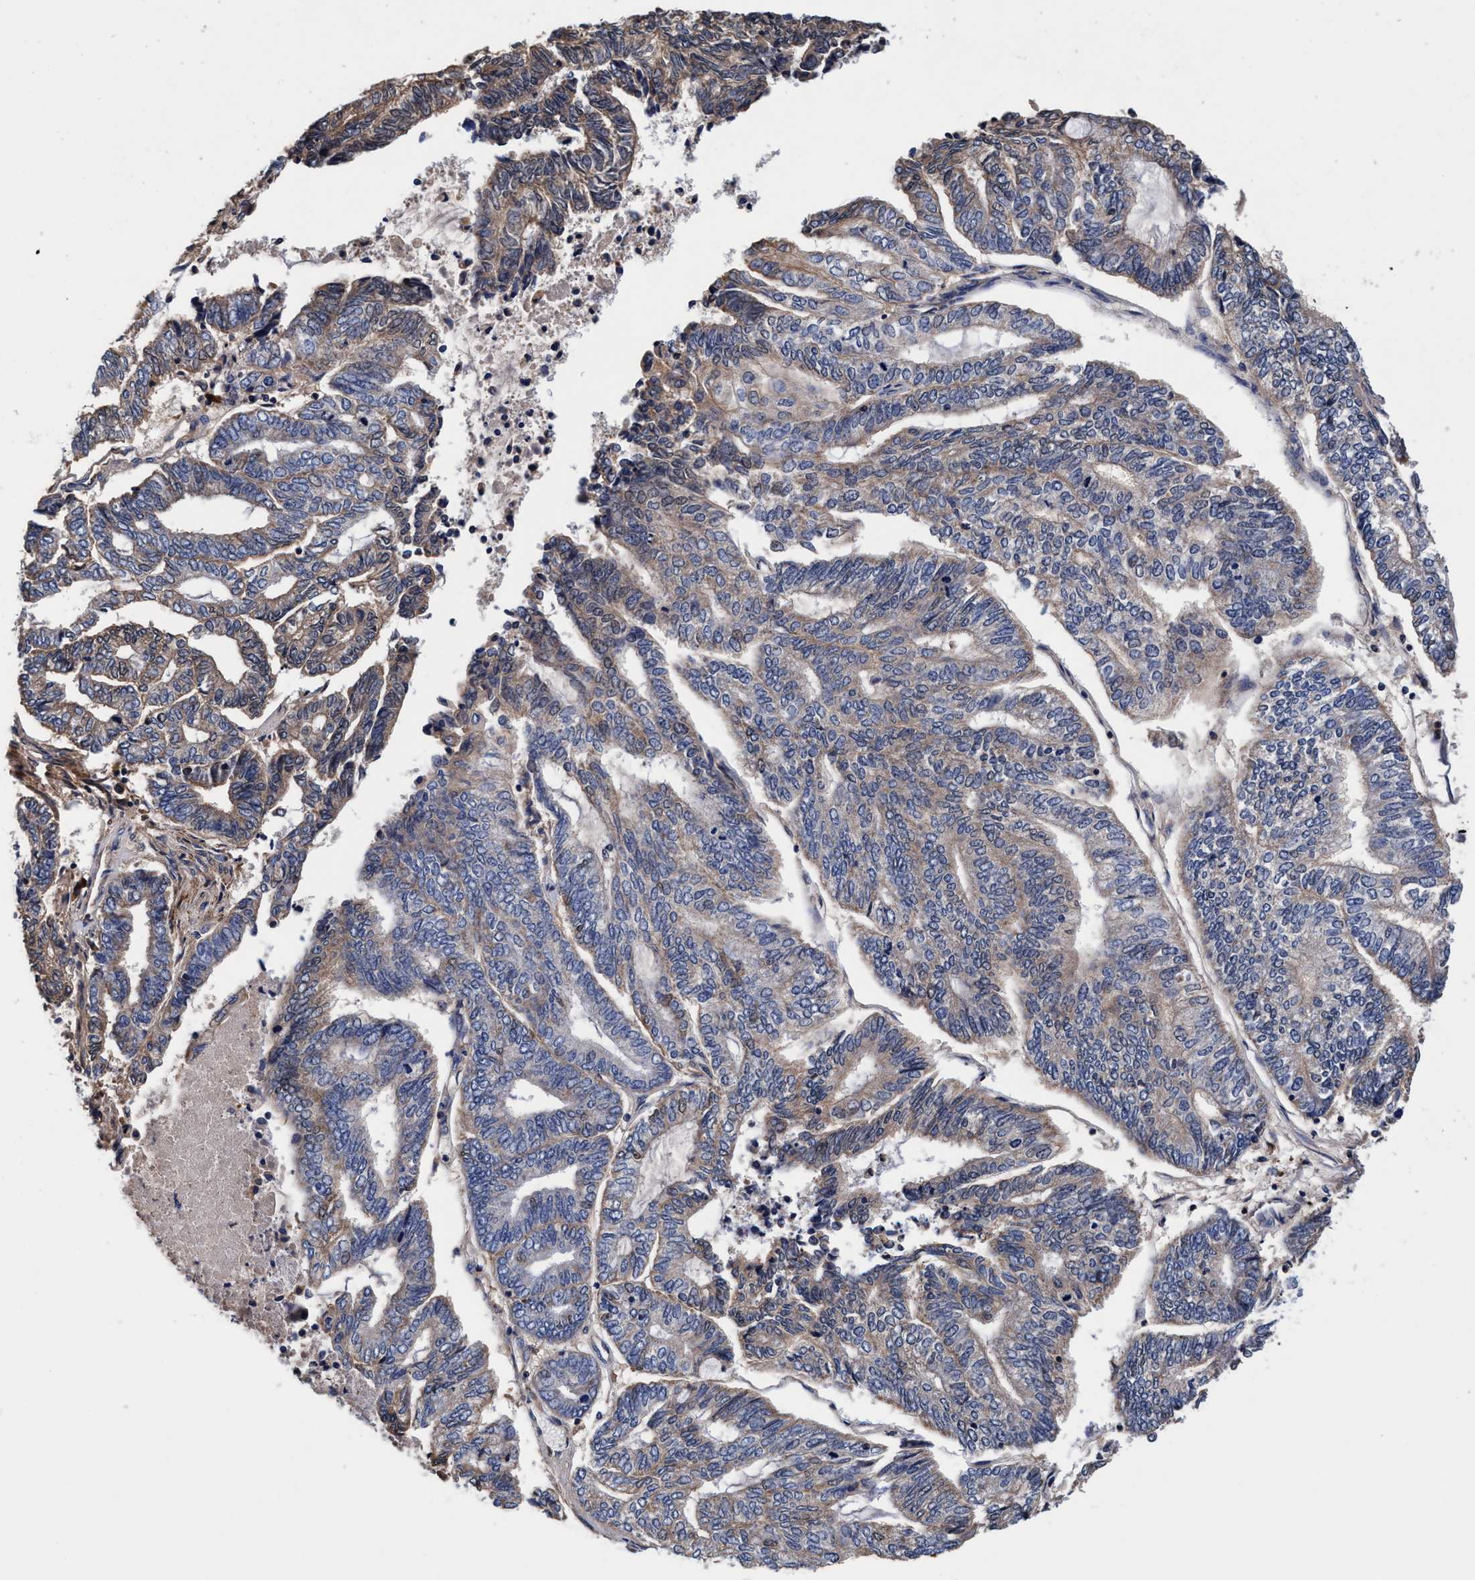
{"staining": {"intensity": "weak", "quantity": "25%-75%", "location": "cytoplasmic/membranous"}, "tissue": "endometrial cancer", "cell_type": "Tumor cells", "image_type": "cancer", "snomed": [{"axis": "morphology", "description": "Adenocarcinoma, NOS"}, {"axis": "topography", "description": "Uterus"}, {"axis": "topography", "description": "Endometrium"}], "caption": "IHC (DAB (3,3'-diaminobenzidine)) staining of endometrial adenocarcinoma exhibits weak cytoplasmic/membranous protein staining in about 25%-75% of tumor cells.", "gene": "RNF208", "patient": {"sex": "female", "age": 70}}